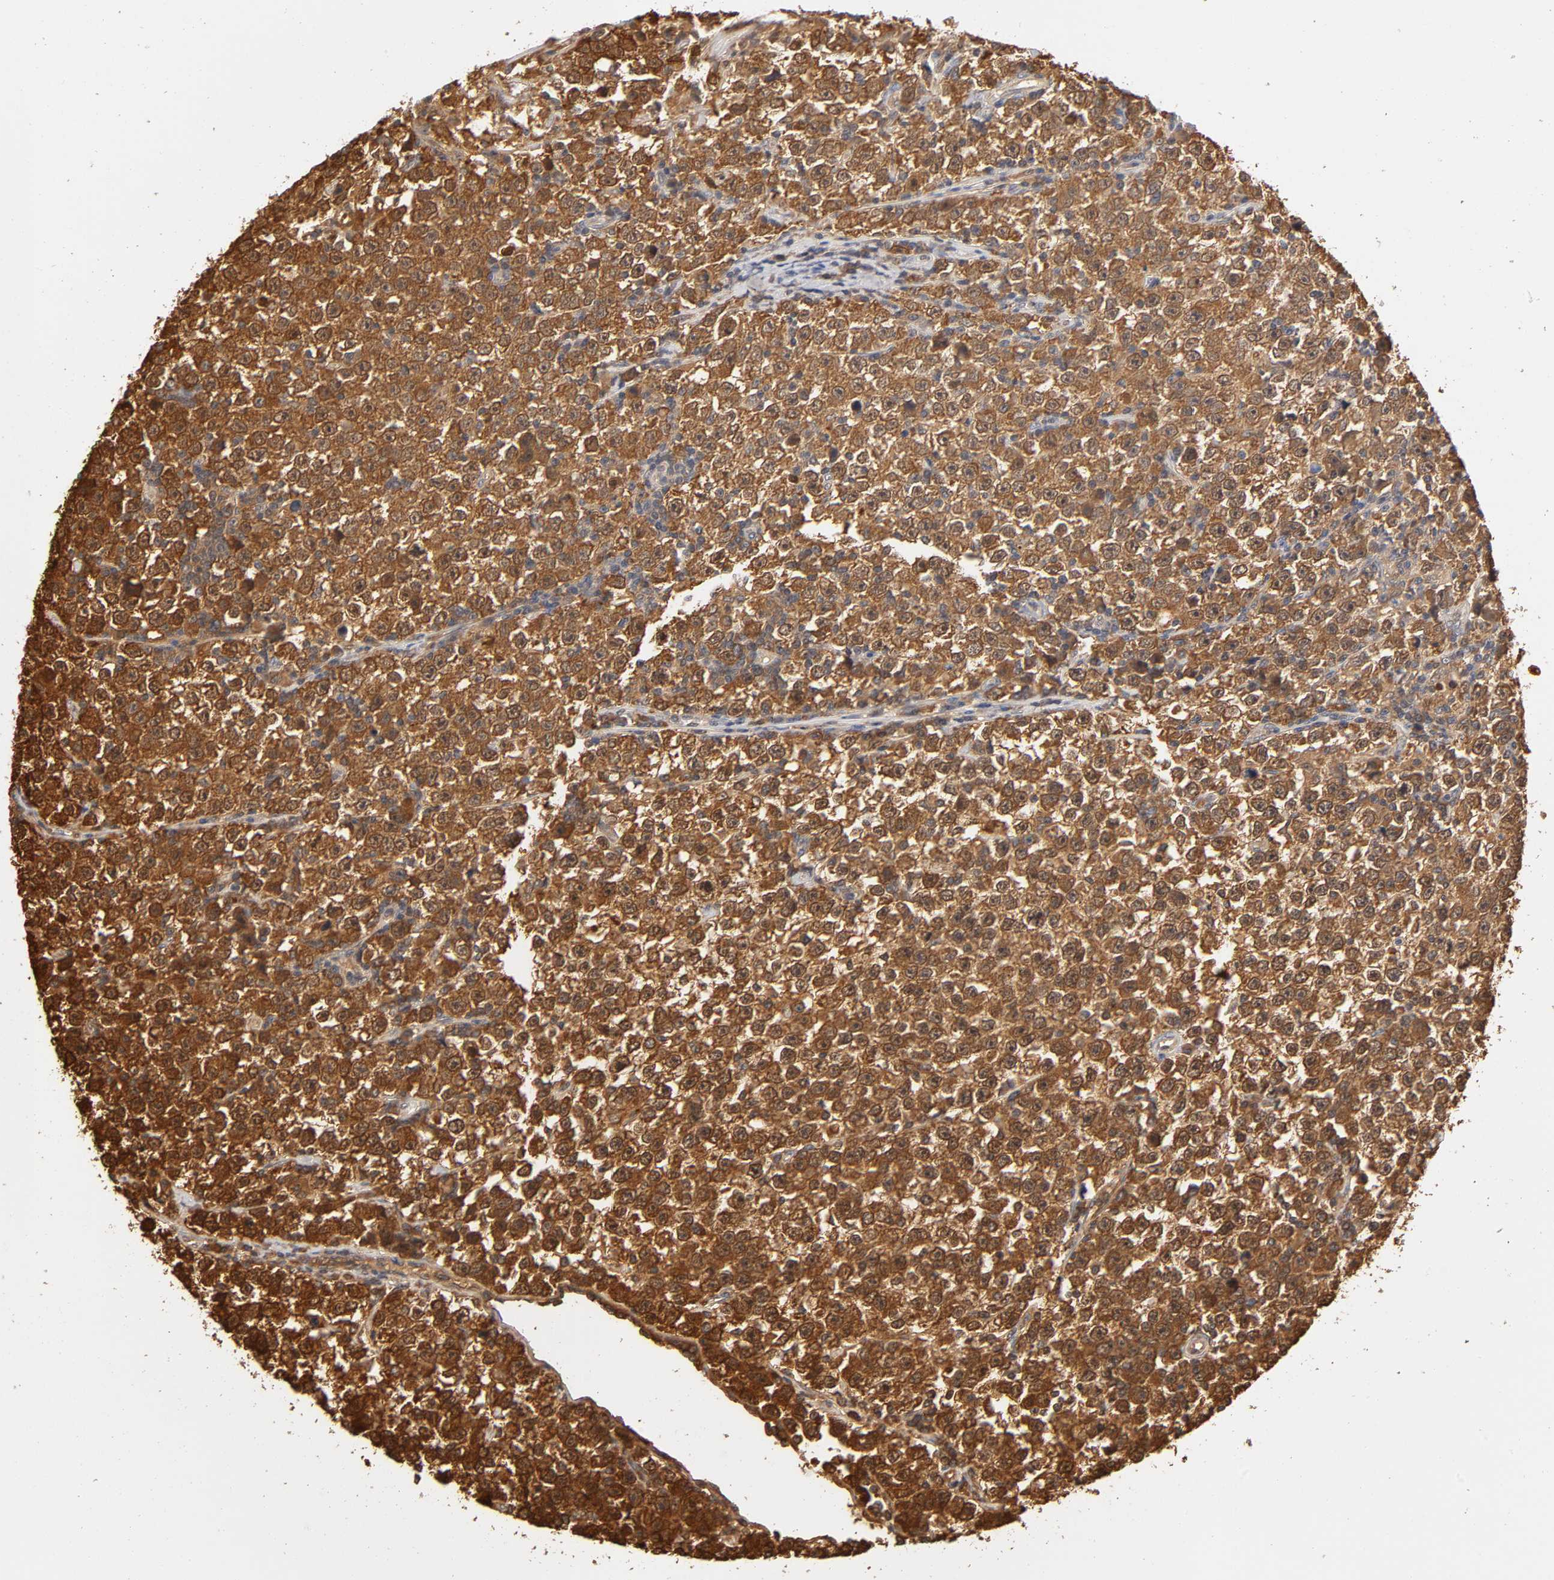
{"staining": {"intensity": "strong", "quantity": ">75%", "location": "cytoplasmic/membranous"}, "tissue": "testis cancer", "cell_type": "Tumor cells", "image_type": "cancer", "snomed": [{"axis": "morphology", "description": "Seminoma, NOS"}, {"axis": "topography", "description": "Testis"}], "caption": "A brown stain labels strong cytoplasmic/membranous expression of a protein in human testis seminoma tumor cells.", "gene": "DFFB", "patient": {"sex": "male", "age": 43}}